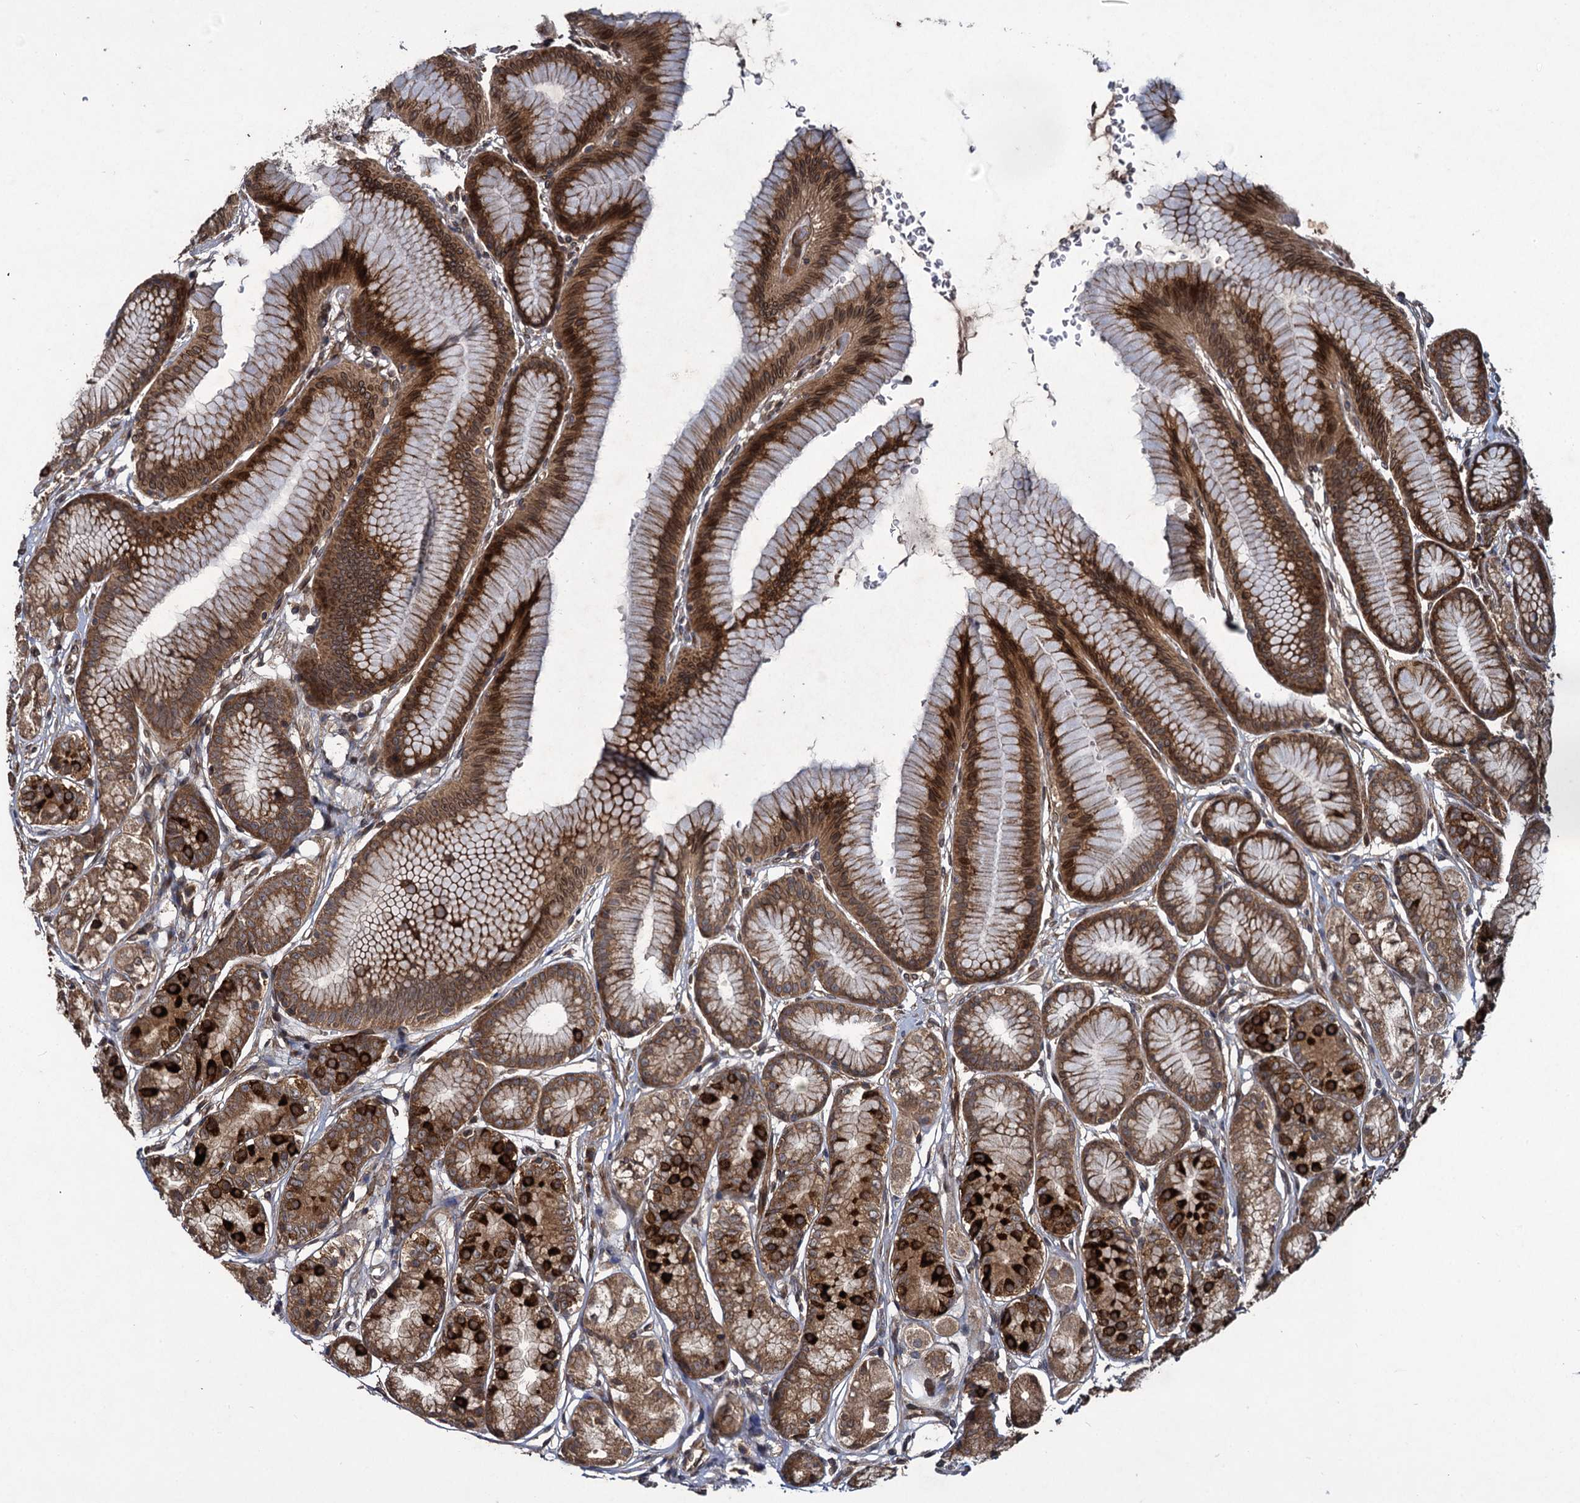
{"staining": {"intensity": "strong", "quantity": ">75%", "location": "cytoplasmic/membranous"}, "tissue": "stomach", "cell_type": "Glandular cells", "image_type": "normal", "snomed": [{"axis": "morphology", "description": "Normal tissue, NOS"}, {"axis": "morphology", "description": "Adenocarcinoma, NOS"}, {"axis": "morphology", "description": "Adenocarcinoma, High grade"}, {"axis": "topography", "description": "Stomach, upper"}, {"axis": "topography", "description": "Stomach"}], "caption": "Immunohistochemical staining of benign human stomach exhibits strong cytoplasmic/membranous protein positivity in about >75% of glandular cells.", "gene": "DCP1B", "patient": {"sex": "female", "age": 65}}